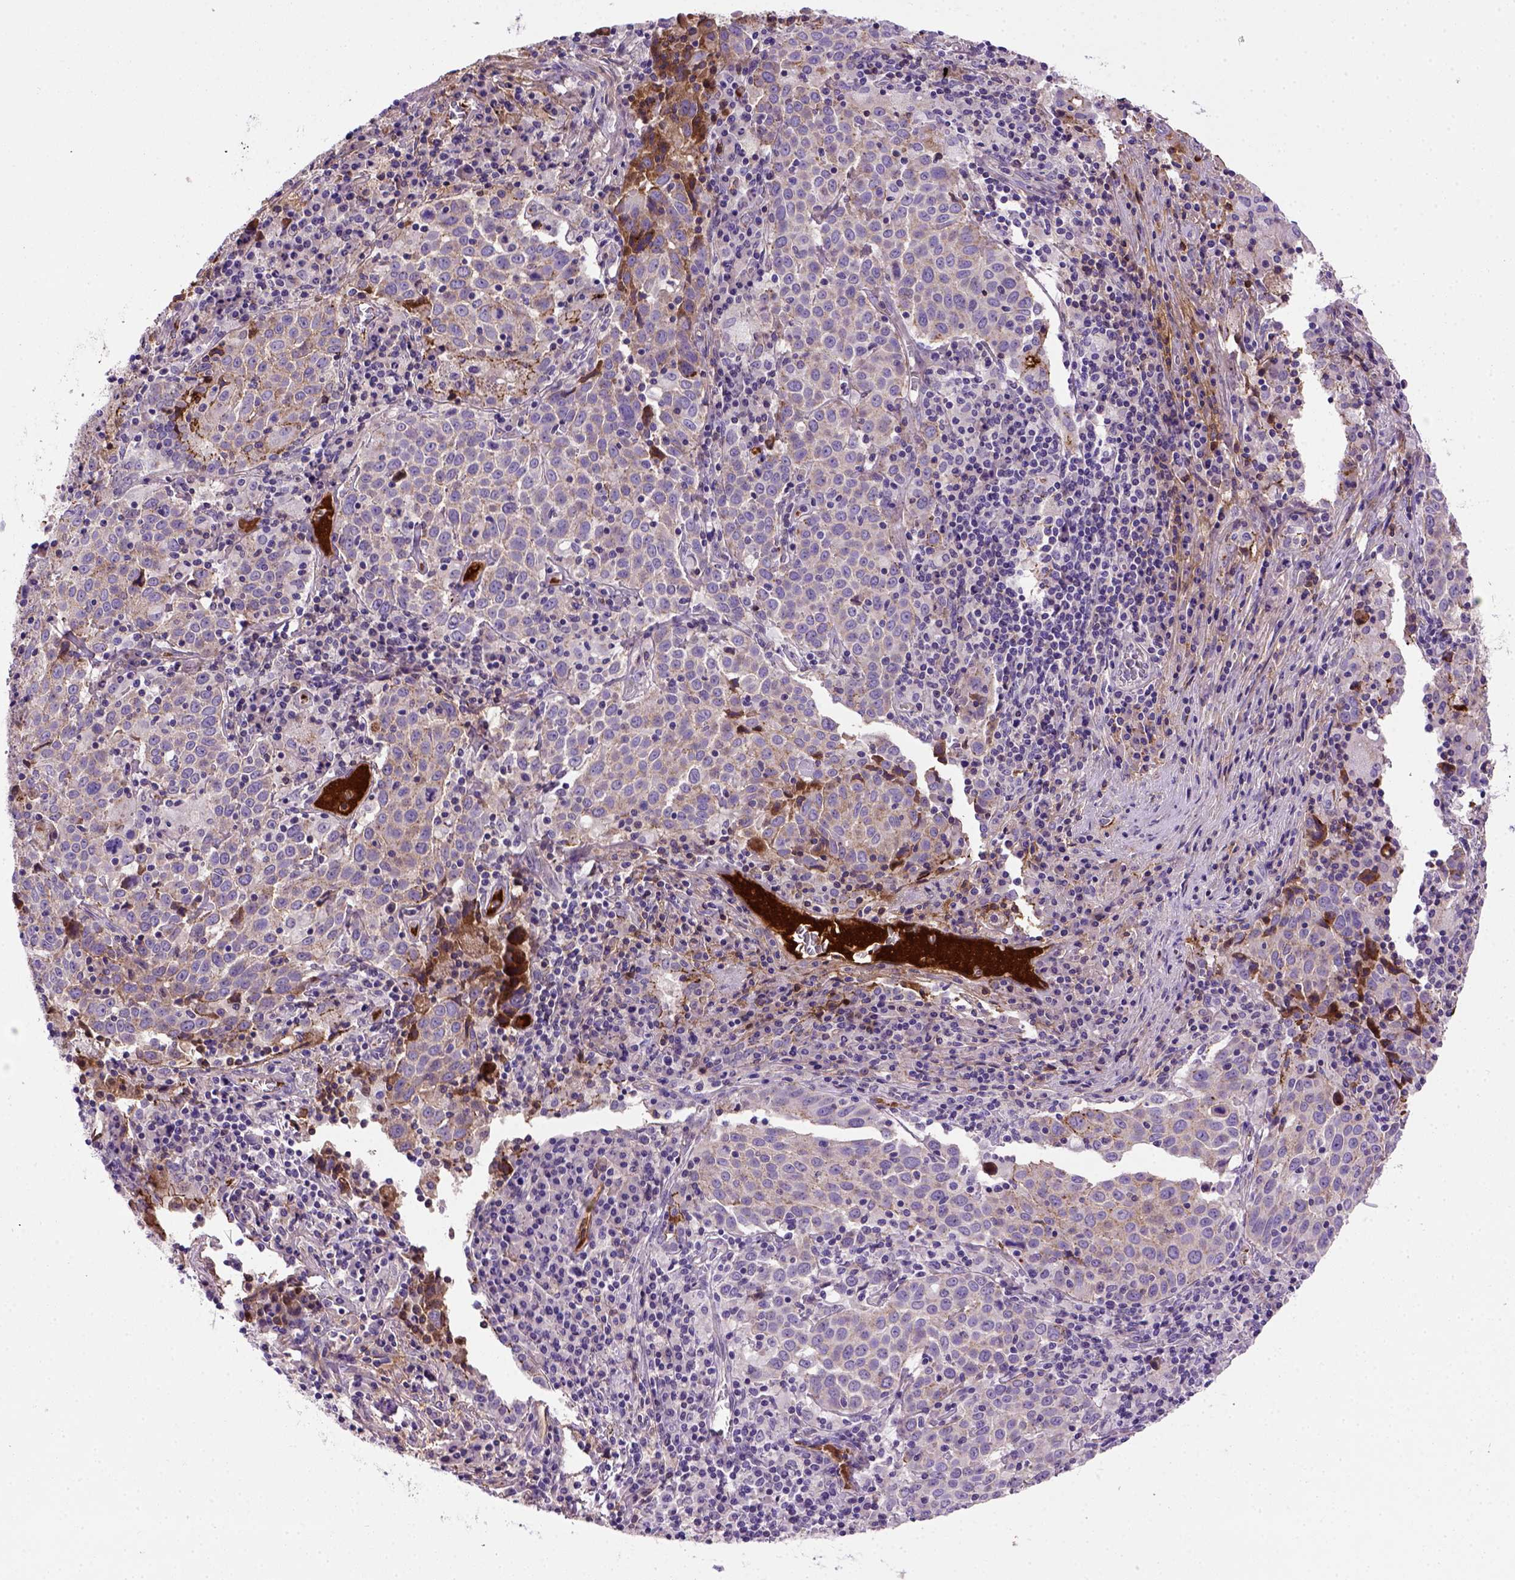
{"staining": {"intensity": "moderate", "quantity": "25%-75%", "location": "cytoplasmic/membranous"}, "tissue": "lung cancer", "cell_type": "Tumor cells", "image_type": "cancer", "snomed": [{"axis": "morphology", "description": "Squamous cell carcinoma, NOS"}, {"axis": "topography", "description": "Lung"}], "caption": "Immunohistochemistry (DAB (3,3'-diaminobenzidine)) staining of human lung squamous cell carcinoma shows moderate cytoplasmic/membranous protein staining in approximately 25%-75% of tumor cells. (Brightfield microscopy of DAB IHC at high magnification).", "gene": "CDH1", "patient": {"sex": "male", "age": 57}}